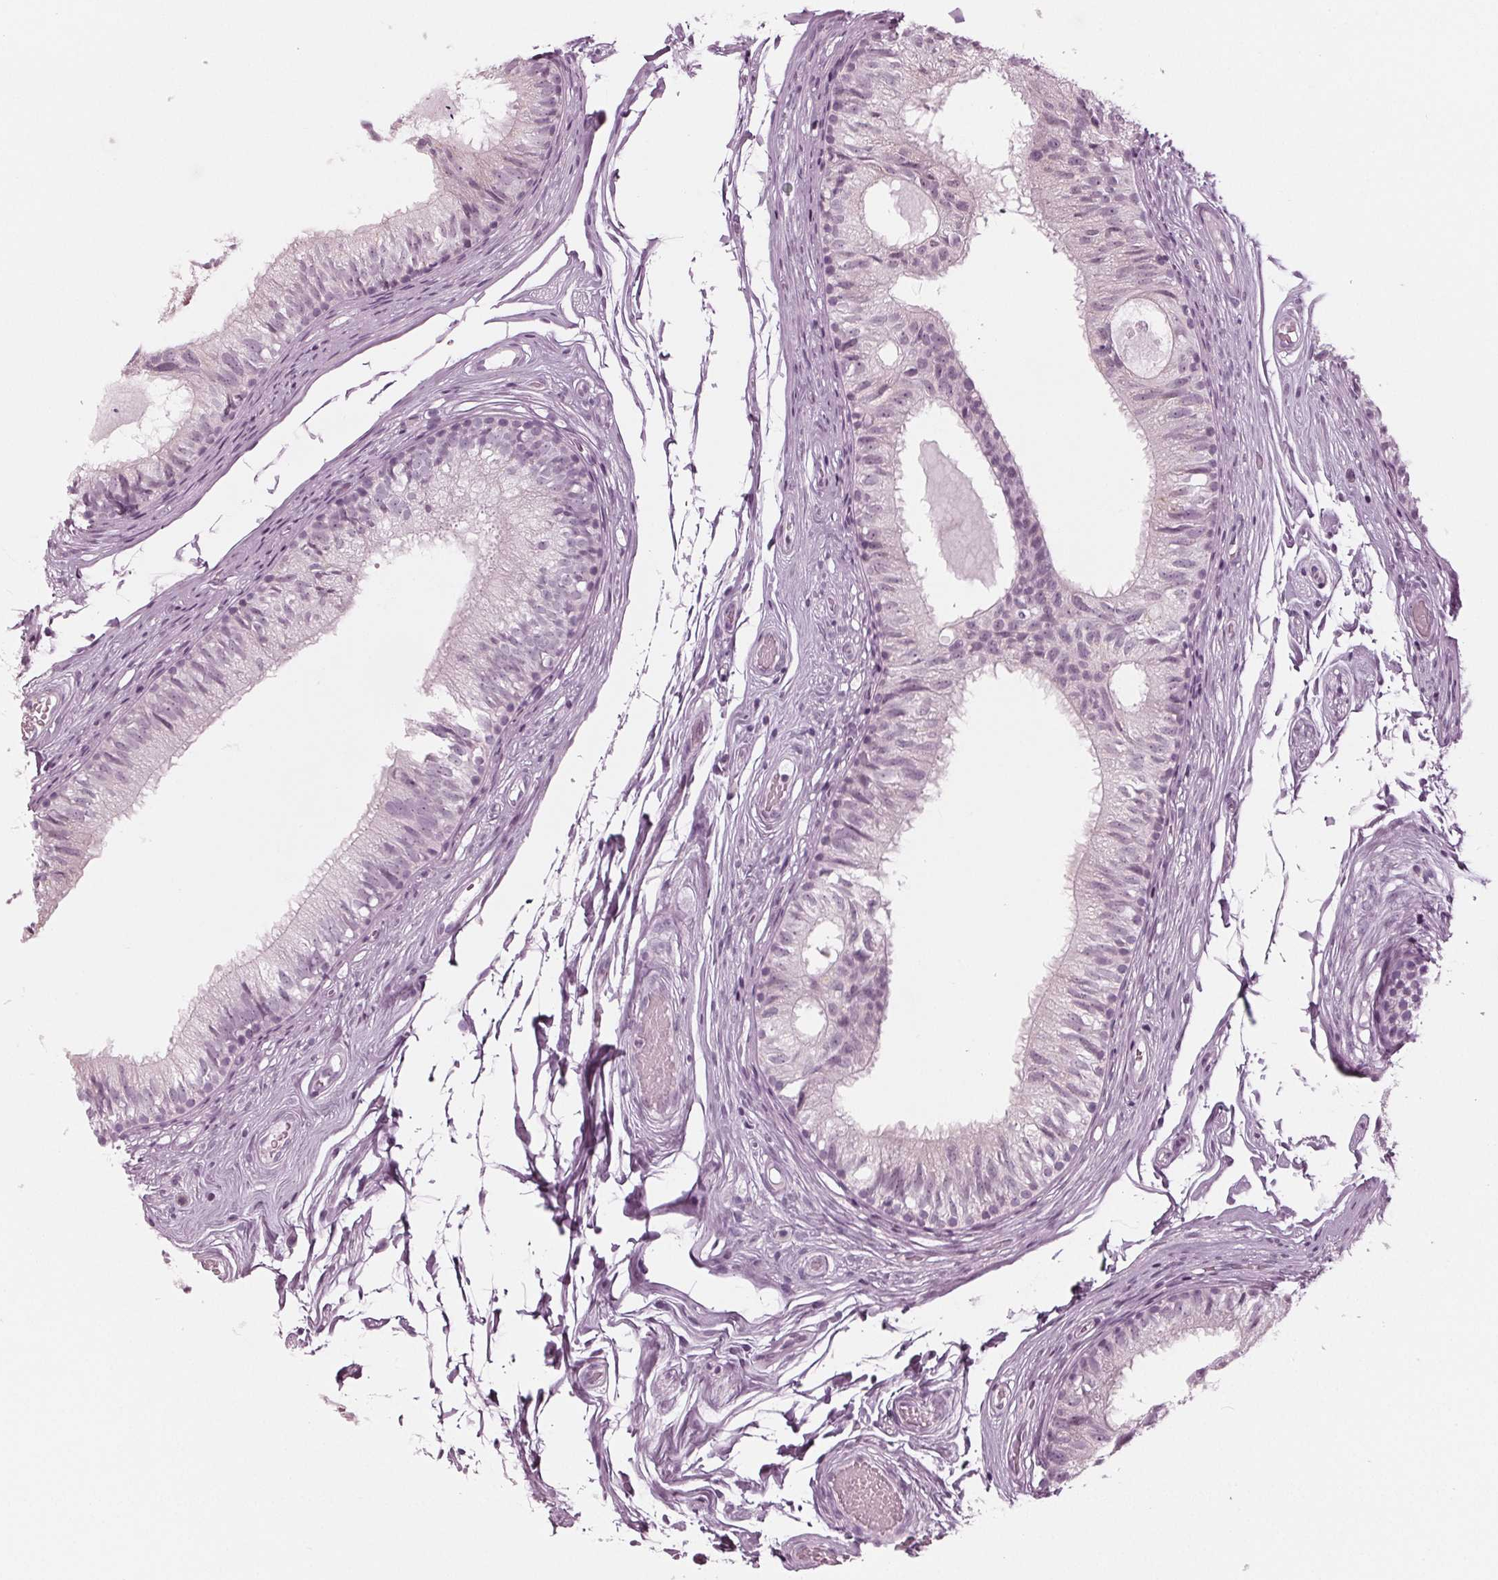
{"staining": {"intensity": "negative", "quantity": "none", "location": "none"}, "tissue": "epididymis", "cell_type": "Glandular cells", "image_type": "normal", "snomed": [{"axis": "morphology", "description": "Normal tissue, NOS"}, {"axis": "topography", "description": "Epididymis"}], "caption": "Glandular cells show no significant positivity in unremarkable epididymis. (DAB IHC, high magnification).", "gene": "KRT28", "patient": {"sex": "male", "age": 29}}